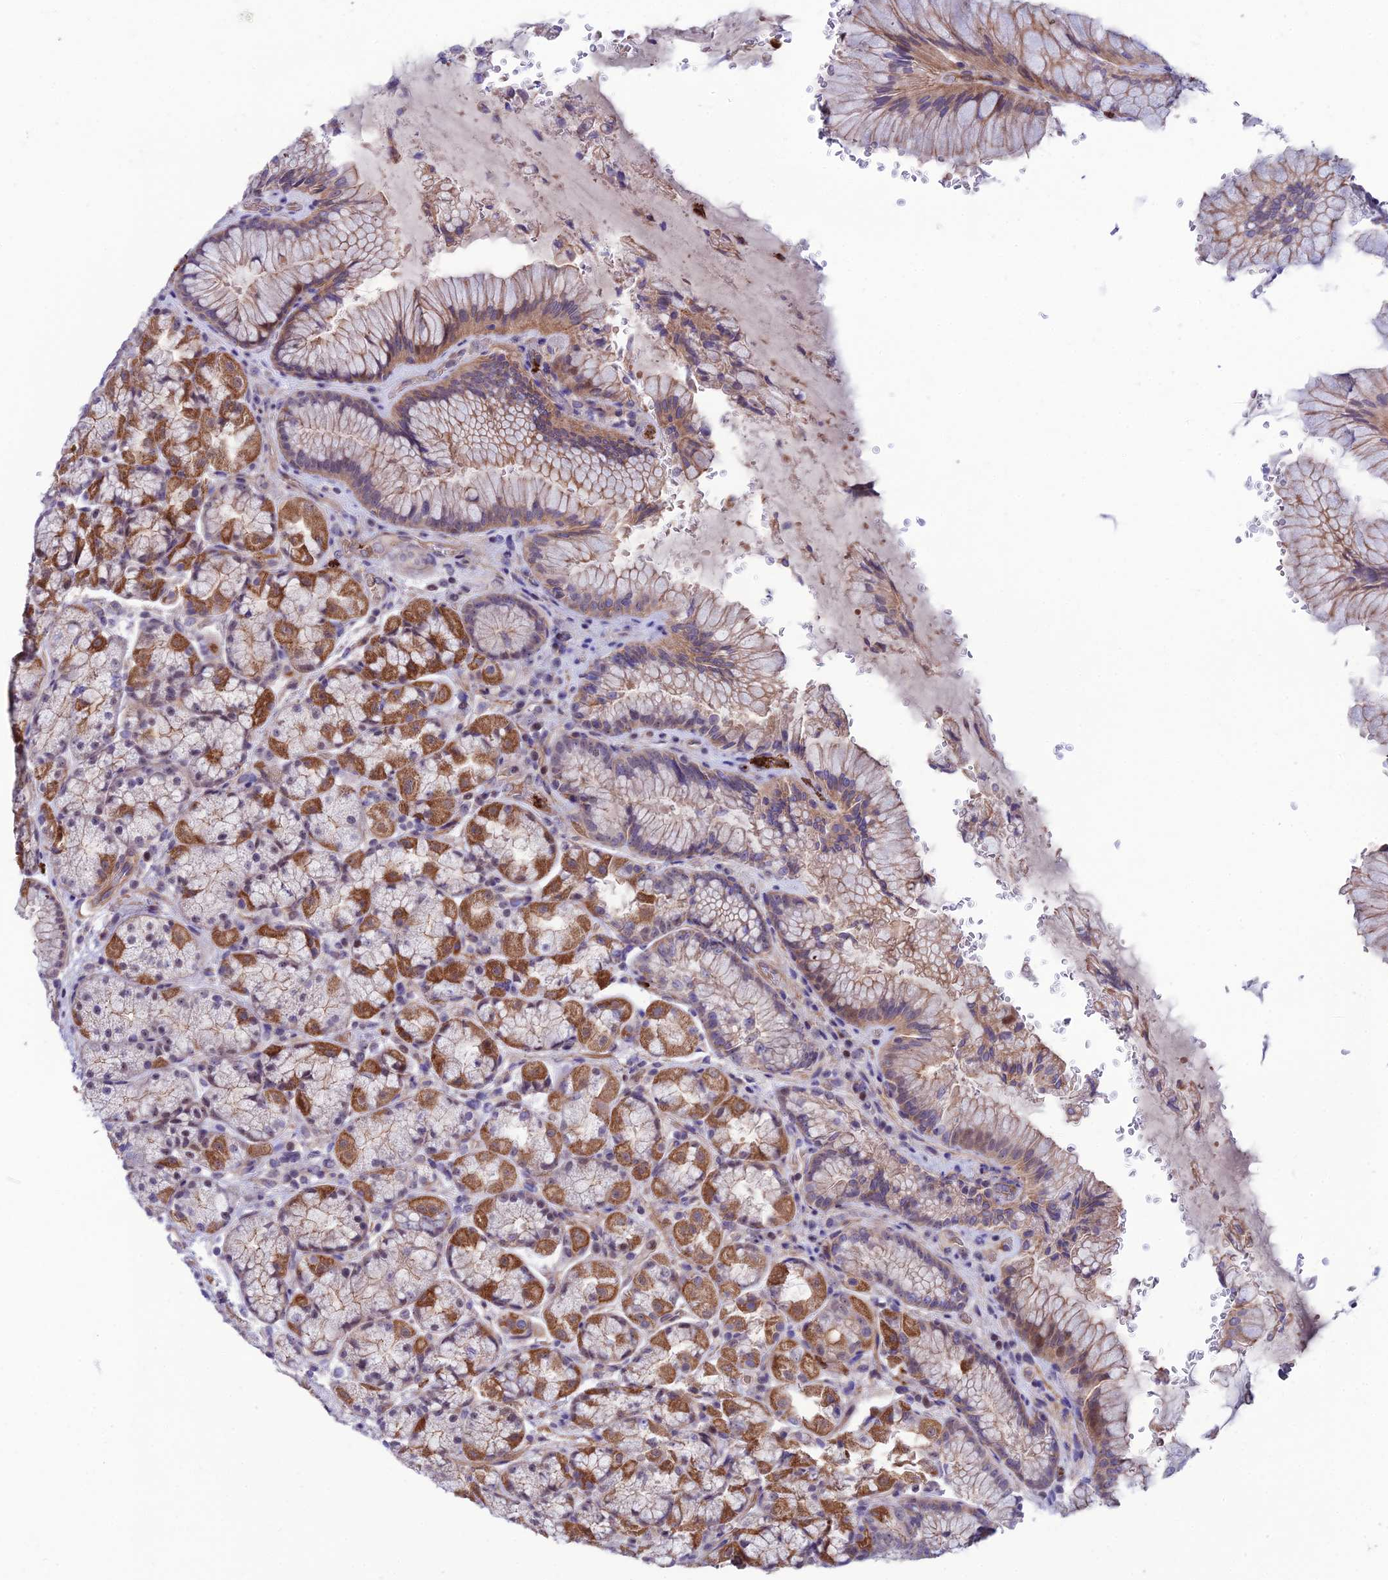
{"staining": {"intensity": "strong", "quantity": "25%-75%", "location": "cytoplasmic/membranous,nuclear"}, "tissue": "stomach", "cell_type": "Glandular cells", "image_type": "normal", "snomed": [{"axis": "morphology", "description": "Normal tissue, NOS"}, {"axis": "topography", "description": "Stomach"}], "caption": "A brown stain shows strong cytoplasmic/membranous,nuclear positivity of a protein in glandular cells of normal stomach.", "gene": "COL6A6", "patient": {"sex": "male", "age": 63}}